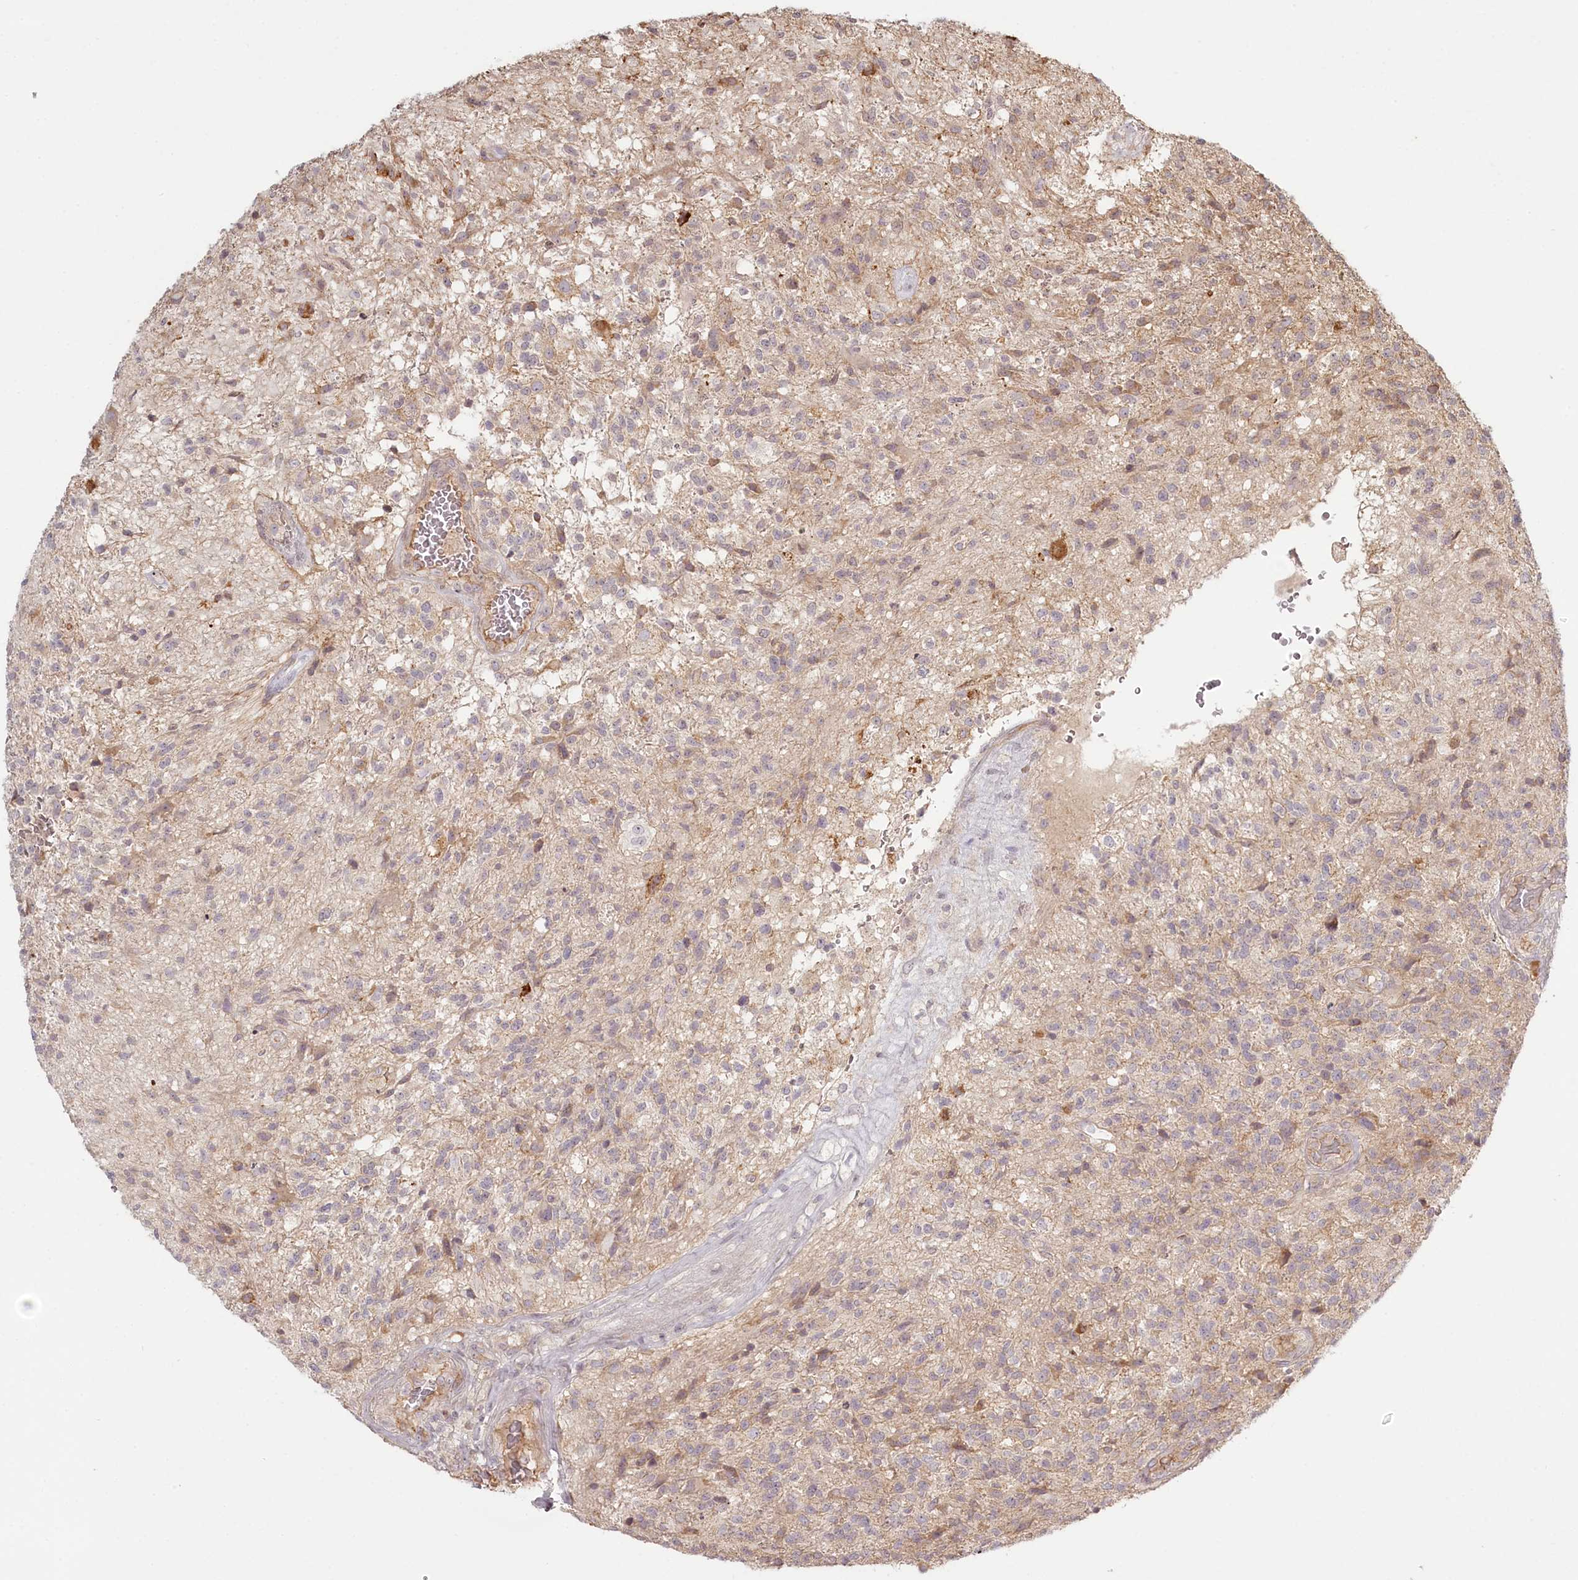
{"staining": {"intensity": "negative", "quantity": "none", "location": "none"}, "tissue": "glioma", "cell_type": "Tumor cells", "image_type": "cancer", "snomed": [{"axis": "morphology", "description": "Glioma, malignant, High grade"}, {"axis": "topography", "description": "Brain"}], "caption": "Immunohistochemistry image of neoplastic tissue: human glioma stained with DAB (3,3'-diaminobenzidine) displays no significant protein staining in tumor cells.", "gene": "TMIE", "patient": {"sex": "male", "age": 56}}